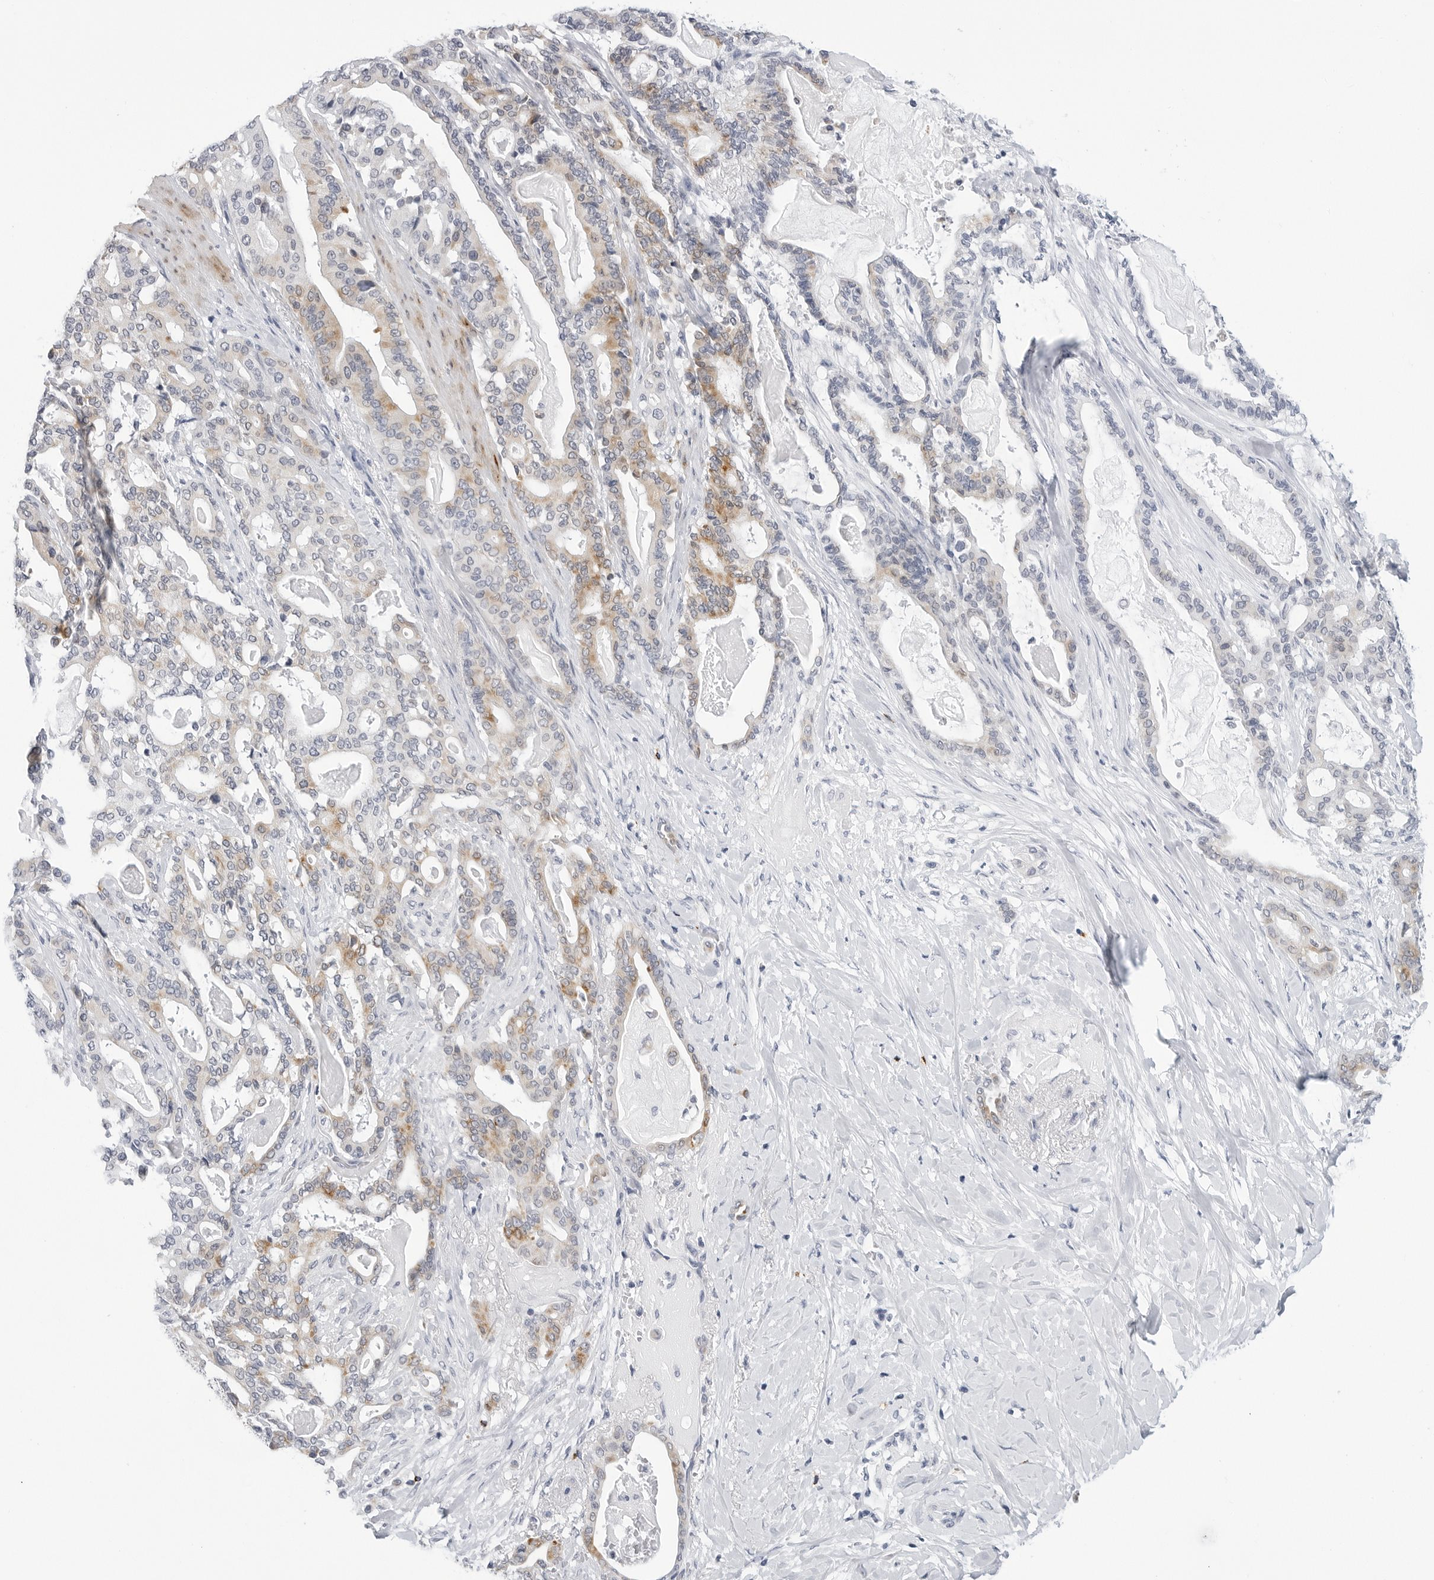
{"staining": {"intensity": "moderate", "quantity": "<25%", "location": "cytoplasmic/membranous"}, "tissue": "pancreatic cancer", "cell_type": "Tumor cells", "image_type": "cancer", "snomed": [{"axis": "morphology", "description": "Adenocarcinoma, NOS"}, {"axis": "topography", "description": "Pancreas"}], "caption": "This is an image of immunohistochemistry (IHC) staining of pancreatic adenocarcinoma, which shows moderate expression in the cytoplasmic/membranous of tumor cells.", "gene": "HSPB7", "patient": {"sex": "male", "age": 63}}